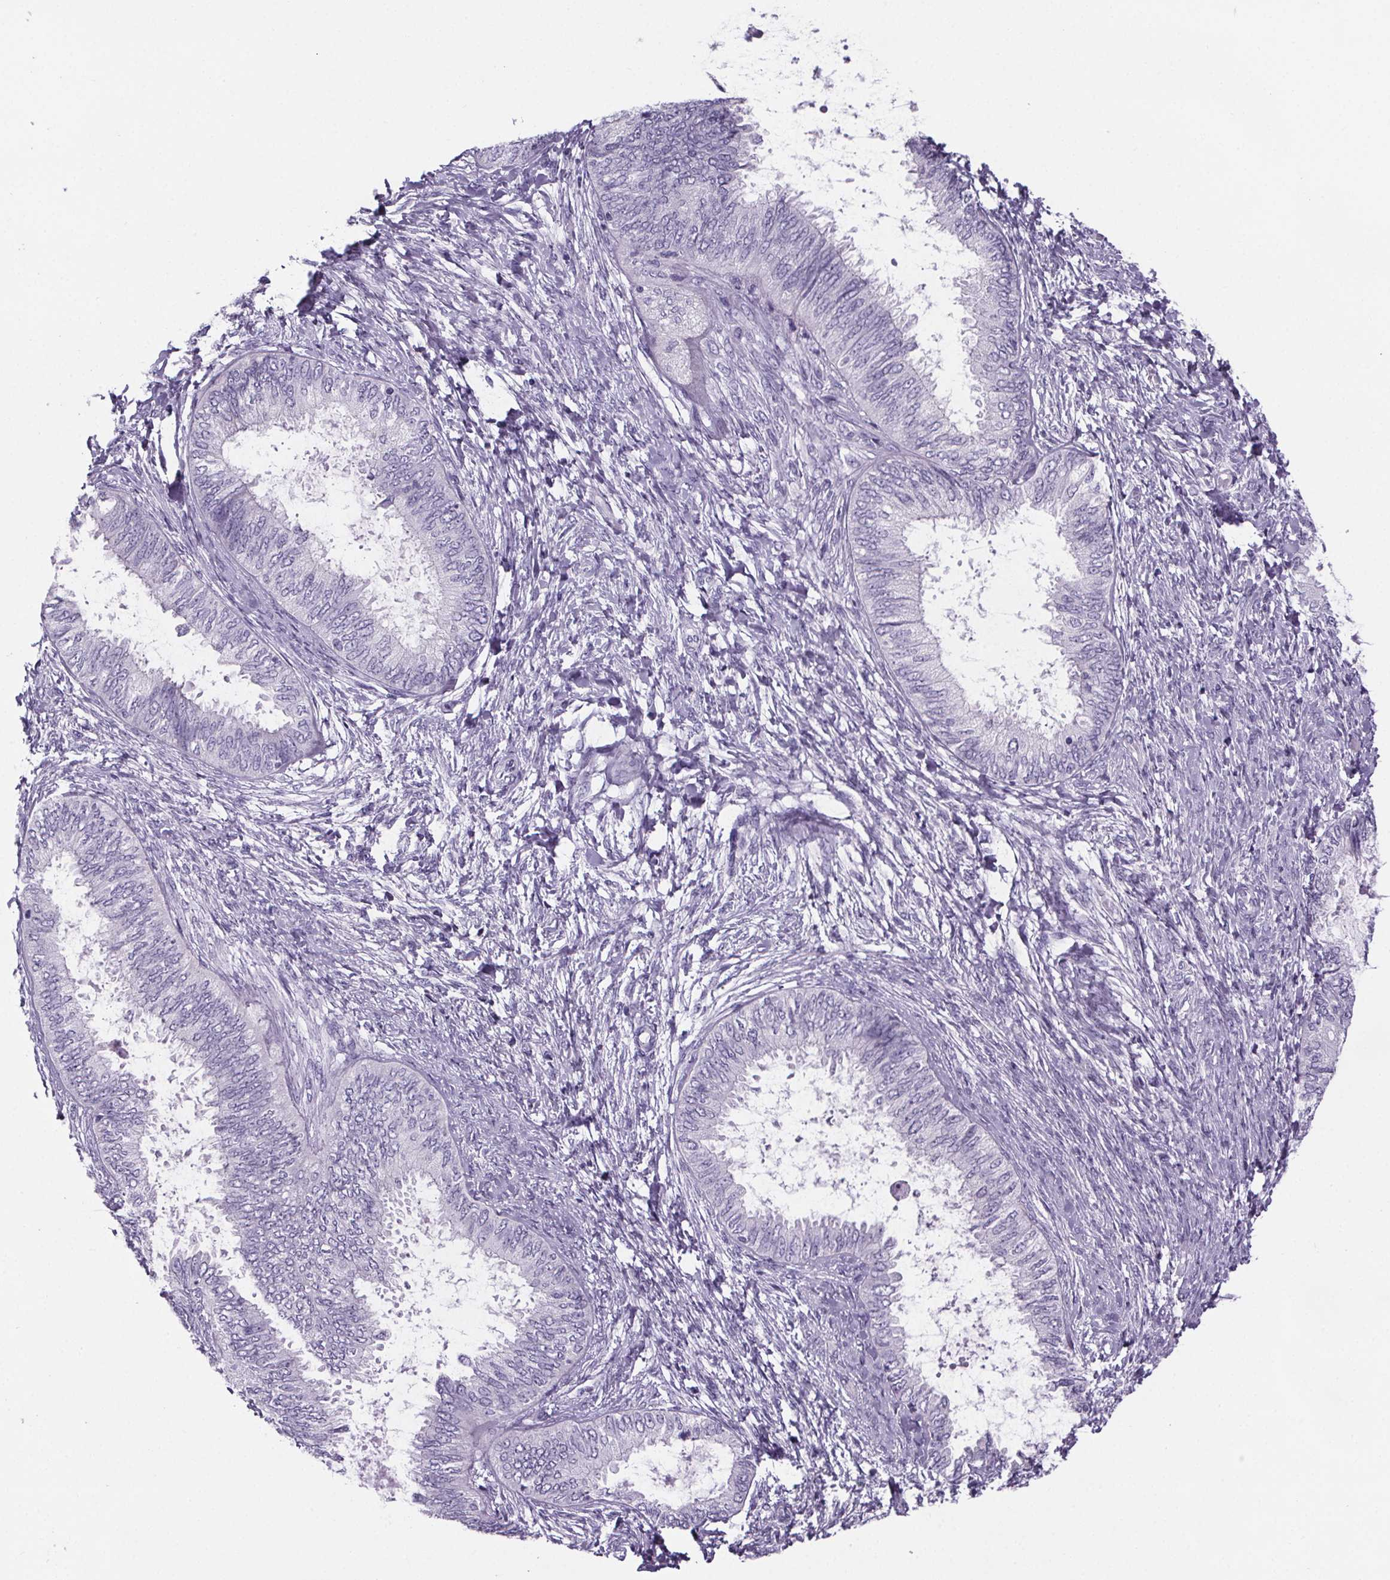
{"staining": {"intensity": "negative", "quantity": "none", "location": "none"}, "tissue": "ovarian cancer", "cell_type": "Tumor cells", "image_type": "cancer", "snomed": [{"axis": "morphology", "description": "Carcinoma, endometroid"}, {"axis": "topography", "description": "Ovary"}], "caption": "Immunohistochemistry (IHC) of endometroid carcinoma (ovarian) shows no staining in tumor cells. (DAB immunohistochemistry visualized using brightfield microscopy, high magnification).", "gene": "CUBN", "patient": {"sex": "female", "age": 70}}